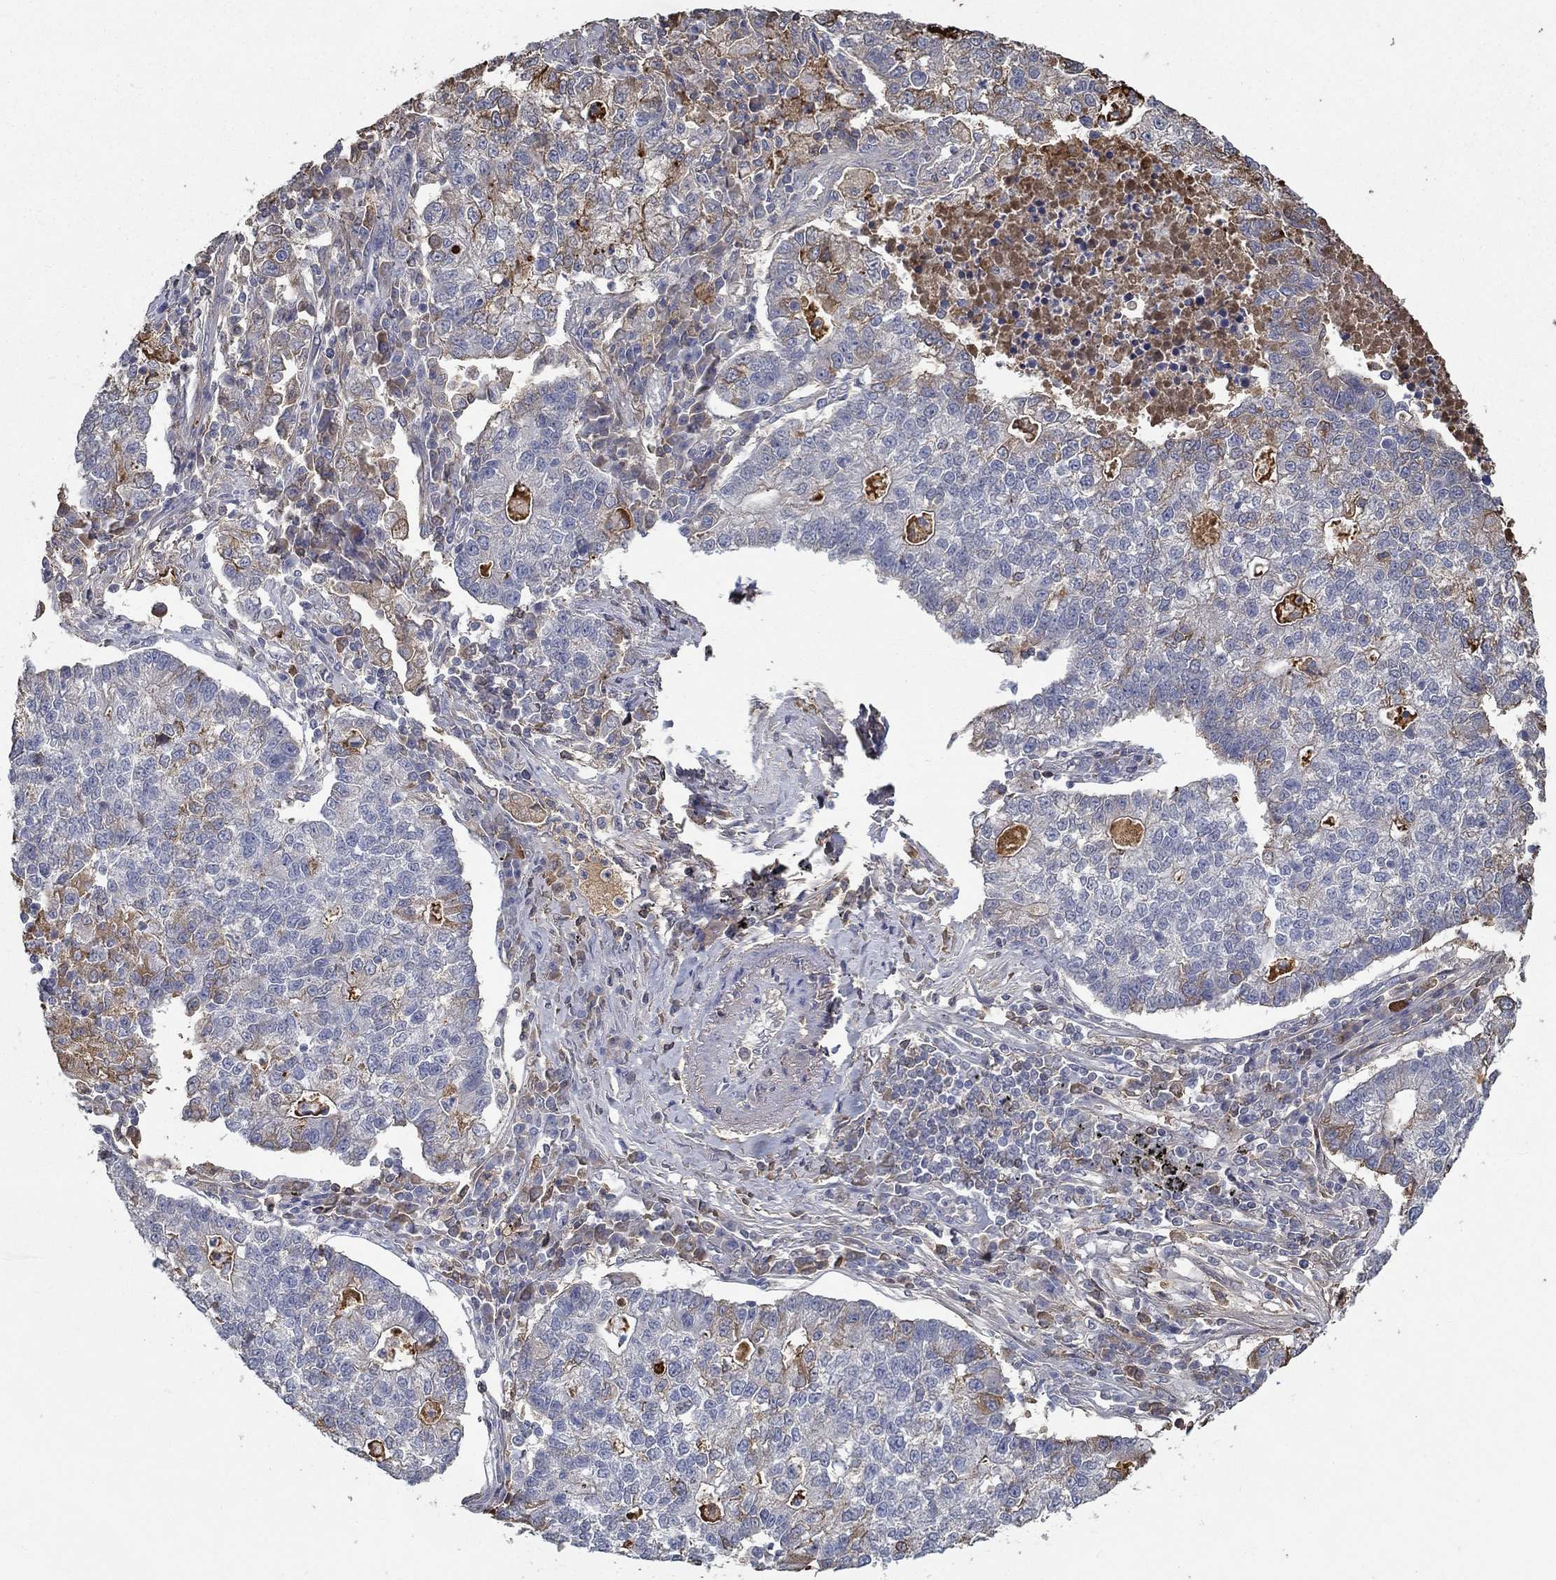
{"staining": {"intensity": "moderate", "quantity": "<25%", "location": "cytoplasmic/membranous"}, "tissue": "lung cancer", "cell_type": "Tumor cells", "image_type": "cancer", "snomed": [{"axis": "morphology", "description": "Adenocarcinoma, NOS"}, {"axis": "topography", "description": "Lung"}], "caption": "IHC staining of adenocarcinoma (lung), which exhibits low levels of moderate cytoplasmic/membranous staining in about <25% of tumor cells indicating moderate cytoplasmic/membranous protein staining. The staining was performed using DAB (brown) for protein detection and nuclei were counterstained in hematoxylin (blue).", "gene": "IL10", "patient": {"sex": "male", "age": 57}}